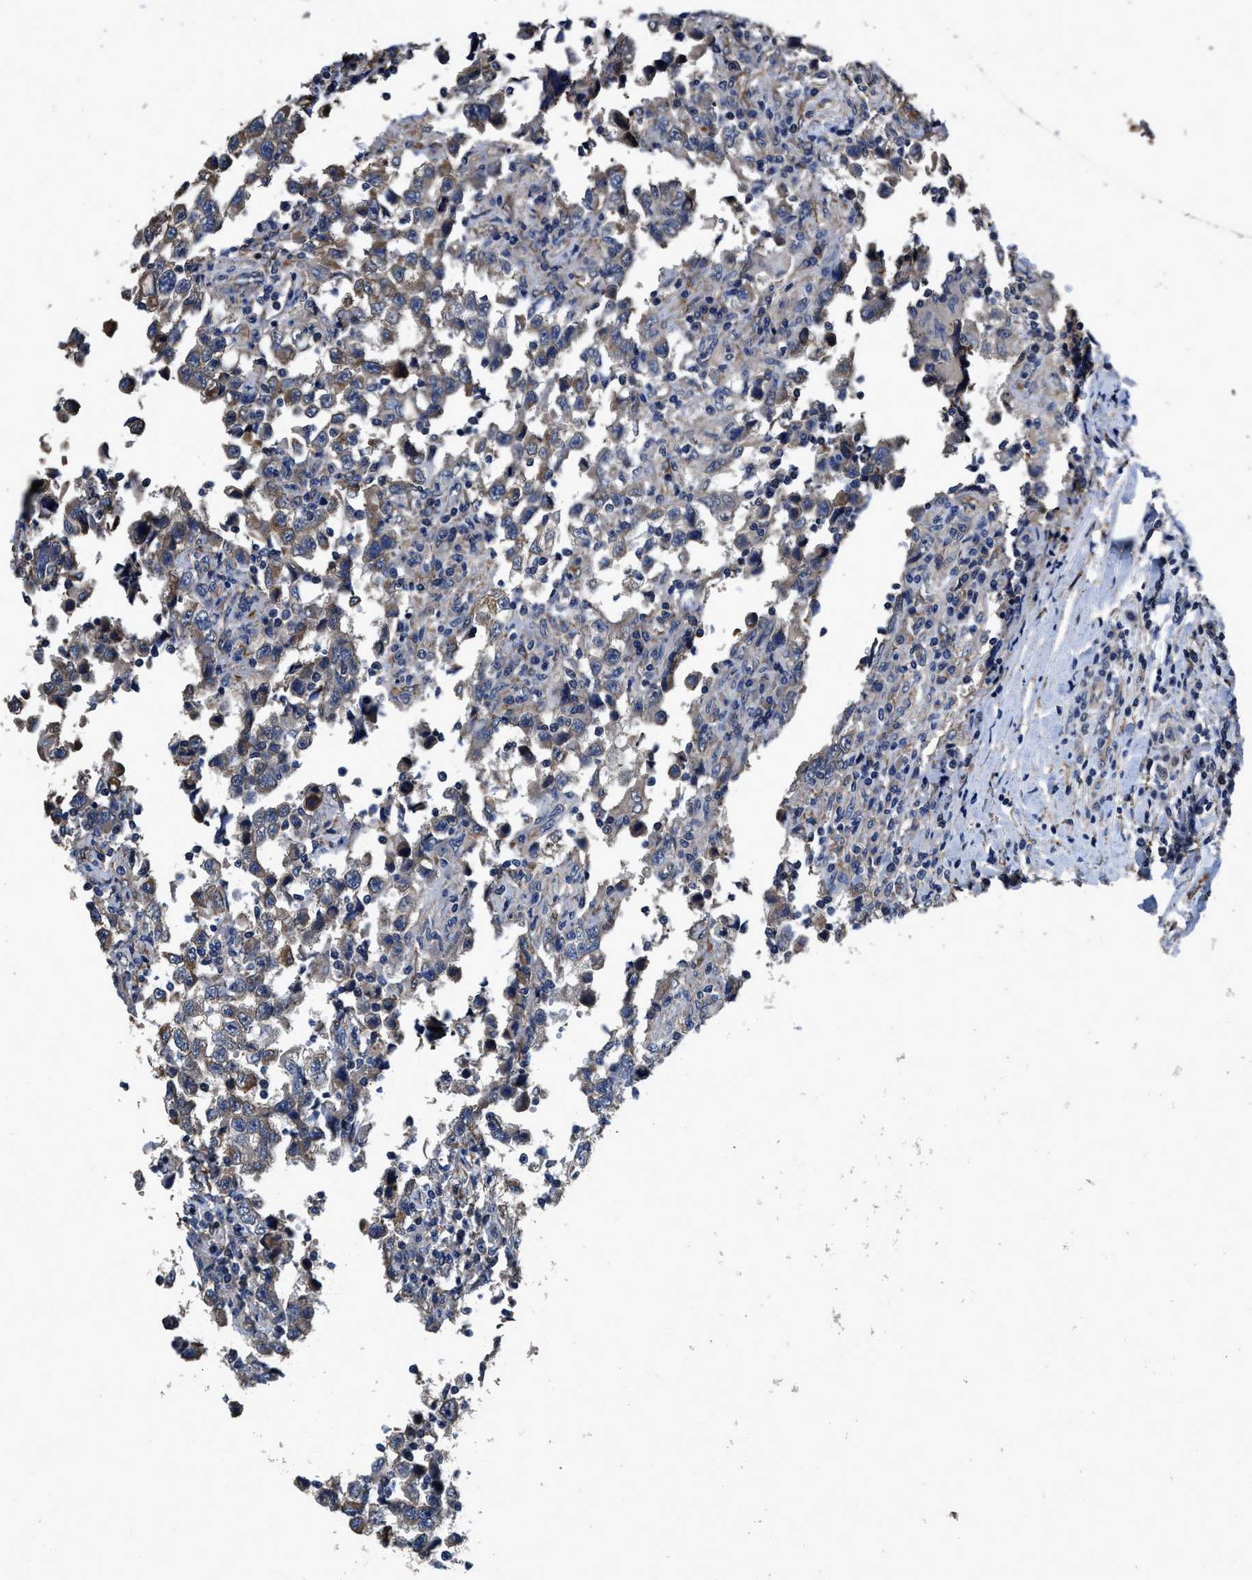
{"staining": {"intensity": "weak", "quantity": "<25%", "location": "cytoplasmic/membranous"}, "tissue": "testis cancer", "cell_type": "Tumor cells", "image_type": "cancer", "snomed": [{"axis": "morphology", "description": "Carcinoma, Embryonal, NOS"}, {"axis": "topography", "description": "Testis"}], "caption": "High power microscopy histopathology image of an immunohistochemistry (IHC) image of embryonal carcinoma (testis), revealing no significant positivity in tumor cells. The staining is performed using DAB (3,3'-diaminobenzidine) brown chromogen with nuclei counter-stained in using hematoxylin.", "gene": "IDNK", "patient": {"sex": "male", "age": 21}}